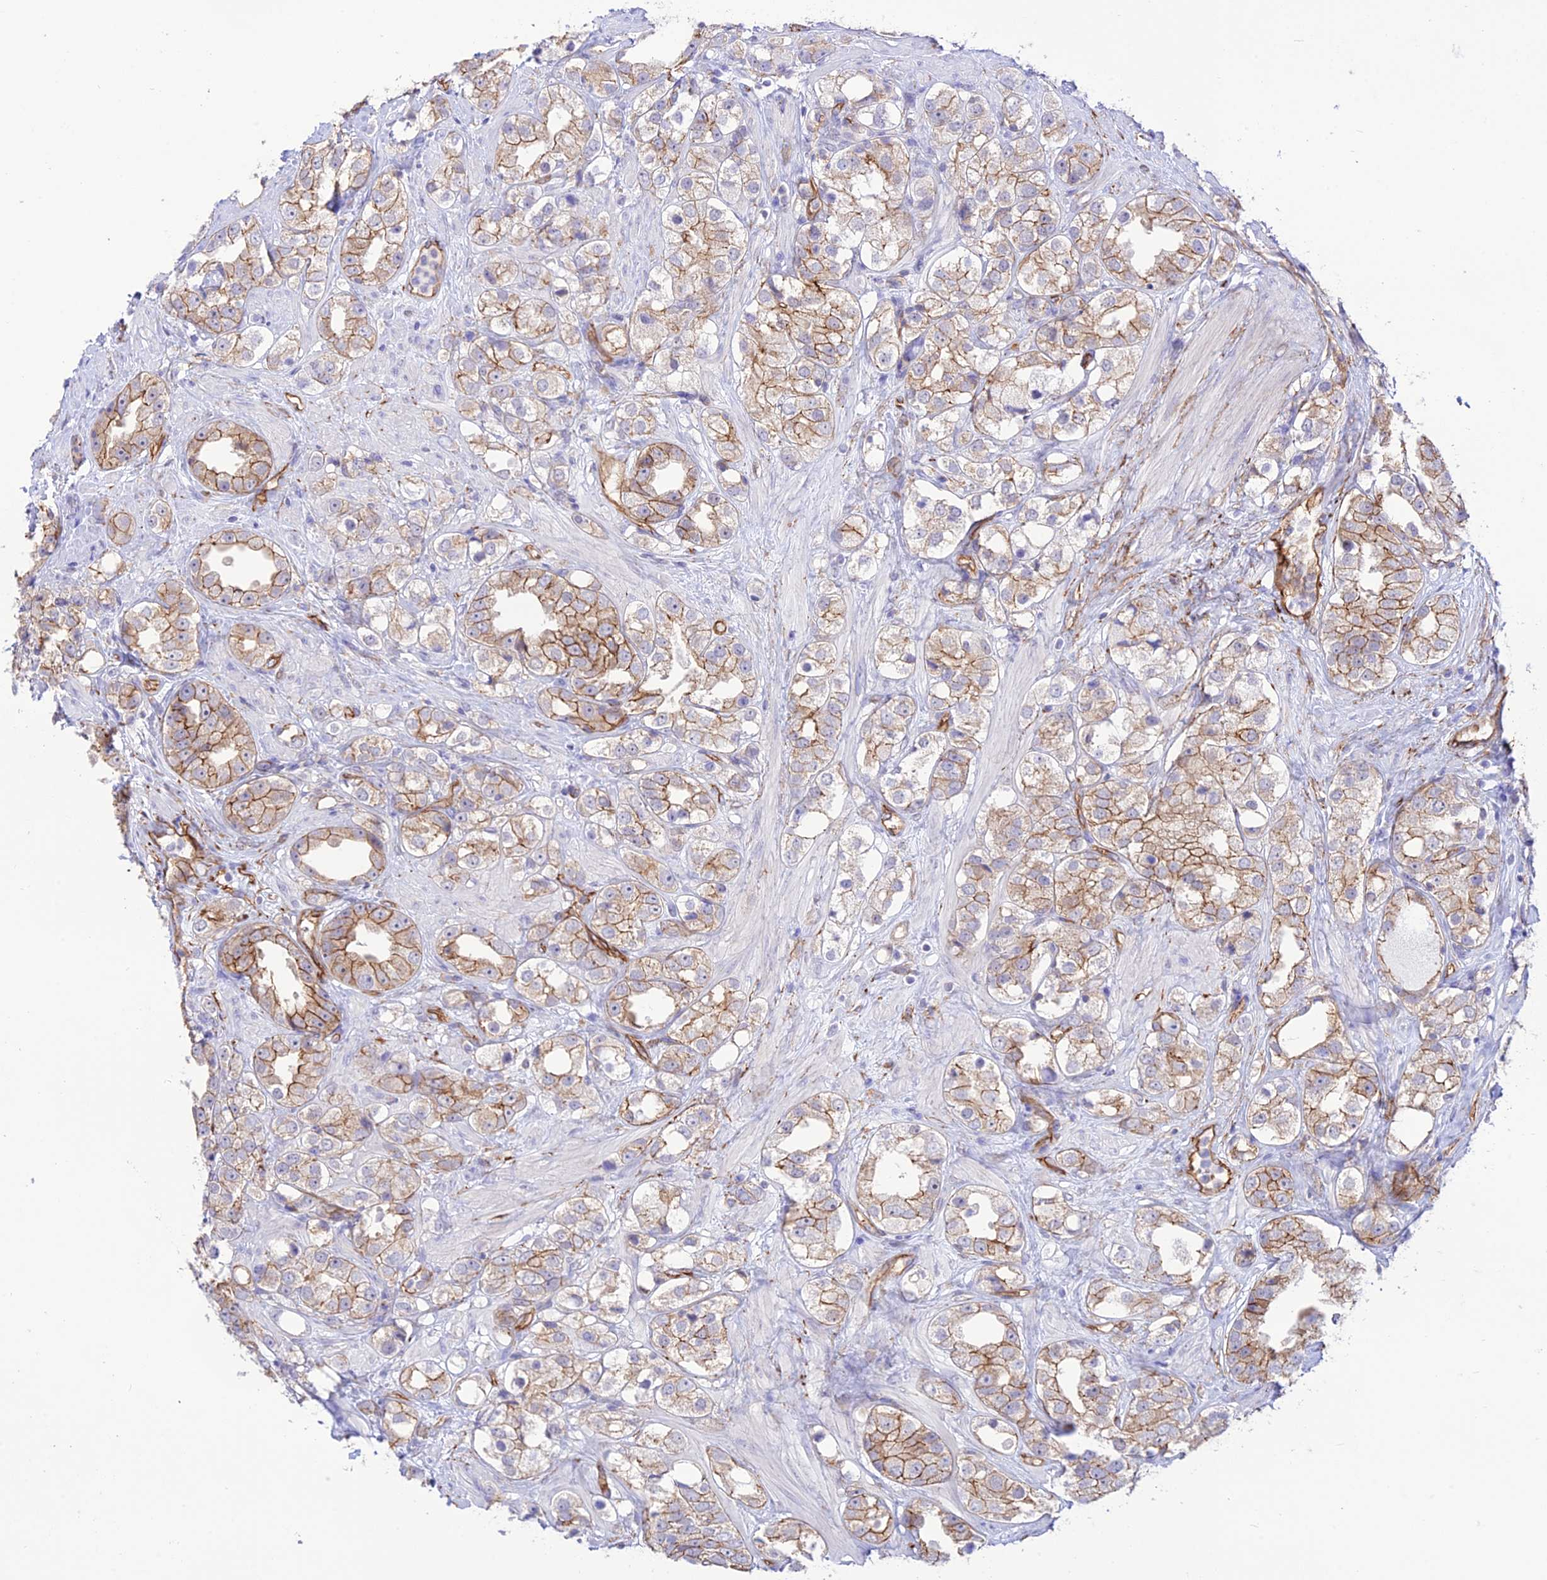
{"staining": {"intensity": "moderate", "quantity": "25%-75%", "location": "cytoplasmic/membranous"}, "tissue": "prostate cancer", "cell_type": "Tumor cells", "image_type": "cancer", "snomed": [{"axis": "morphology", "description": "Adenocarcinoma, NOS"}, {"axis": "topography", "description": "Prostate"}], "caption": "Tumor cells show moderate cytoplasmic/membranous staining in about 25%-75% of cells in adenocarcinoma (prostate). Immunohistochemistry stains the protein in brown and the nuclei are stained blue.", "gene": "YPEL5", "patient": {"sex": "male", "age": 79}}